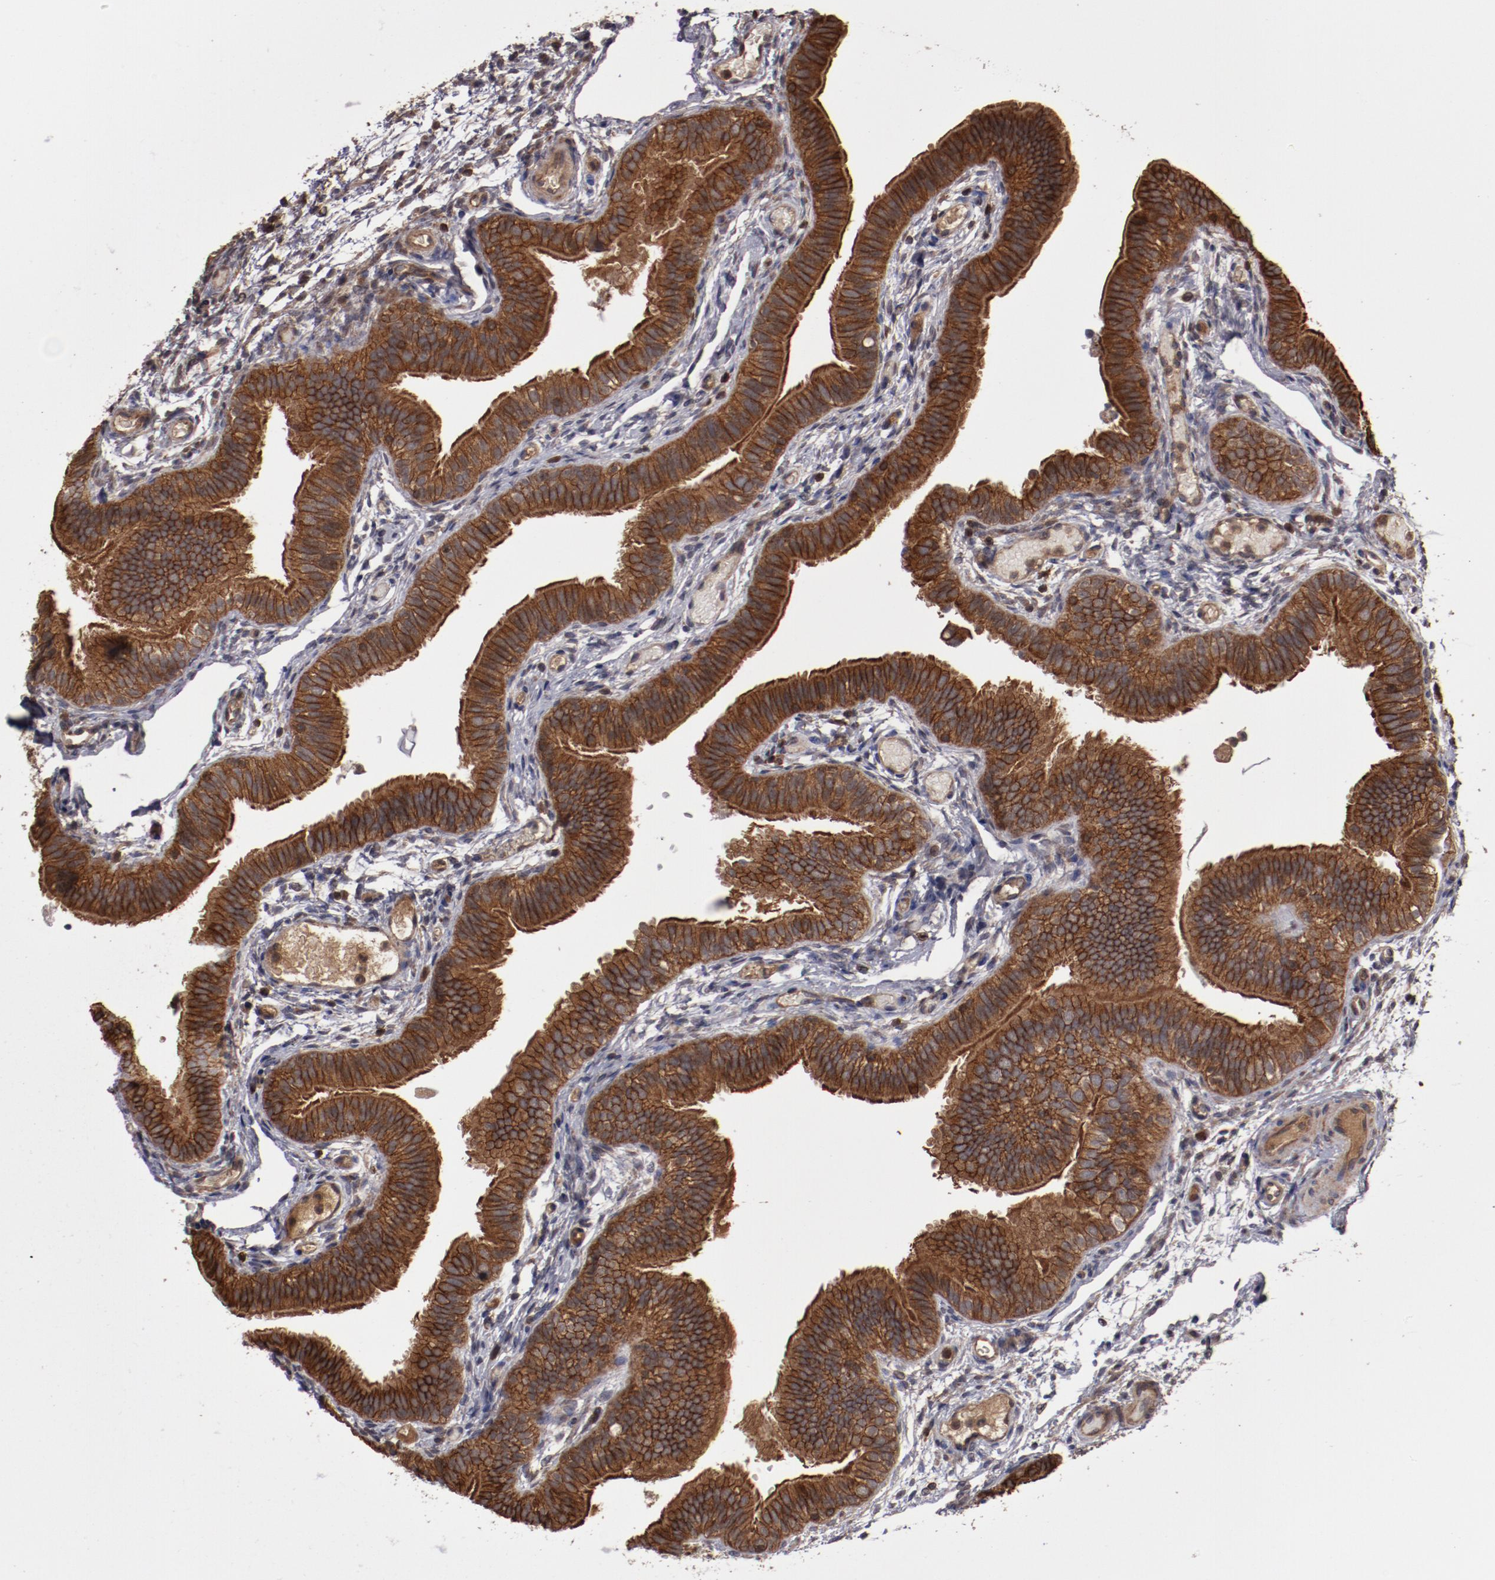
{"staining": {"intensity": "strong", "quantity": ">75%", "location": "cytoplasmic/membranous"}, "tissue": "fallopian tube", "cell_type": "Glandular cells", "image_type": "normal", "snomed": [{"axis": "morphology", "description": "Normal tissue, NOS"}, {"axis": "morphology", "description": "Dermoid, NOS"}, {"axis": "topography", "description": "Fallopian tube"}], "caption": "A brown stain highlights strong cytoplasmic/membranous positivity of a protein in glandular cells of benign fallopian tube. (DAB = brown stain, brightfield microscopy at high magnification).", "gene": "RPS6KA6", "patient": {"sex": "female", "age": 33}}